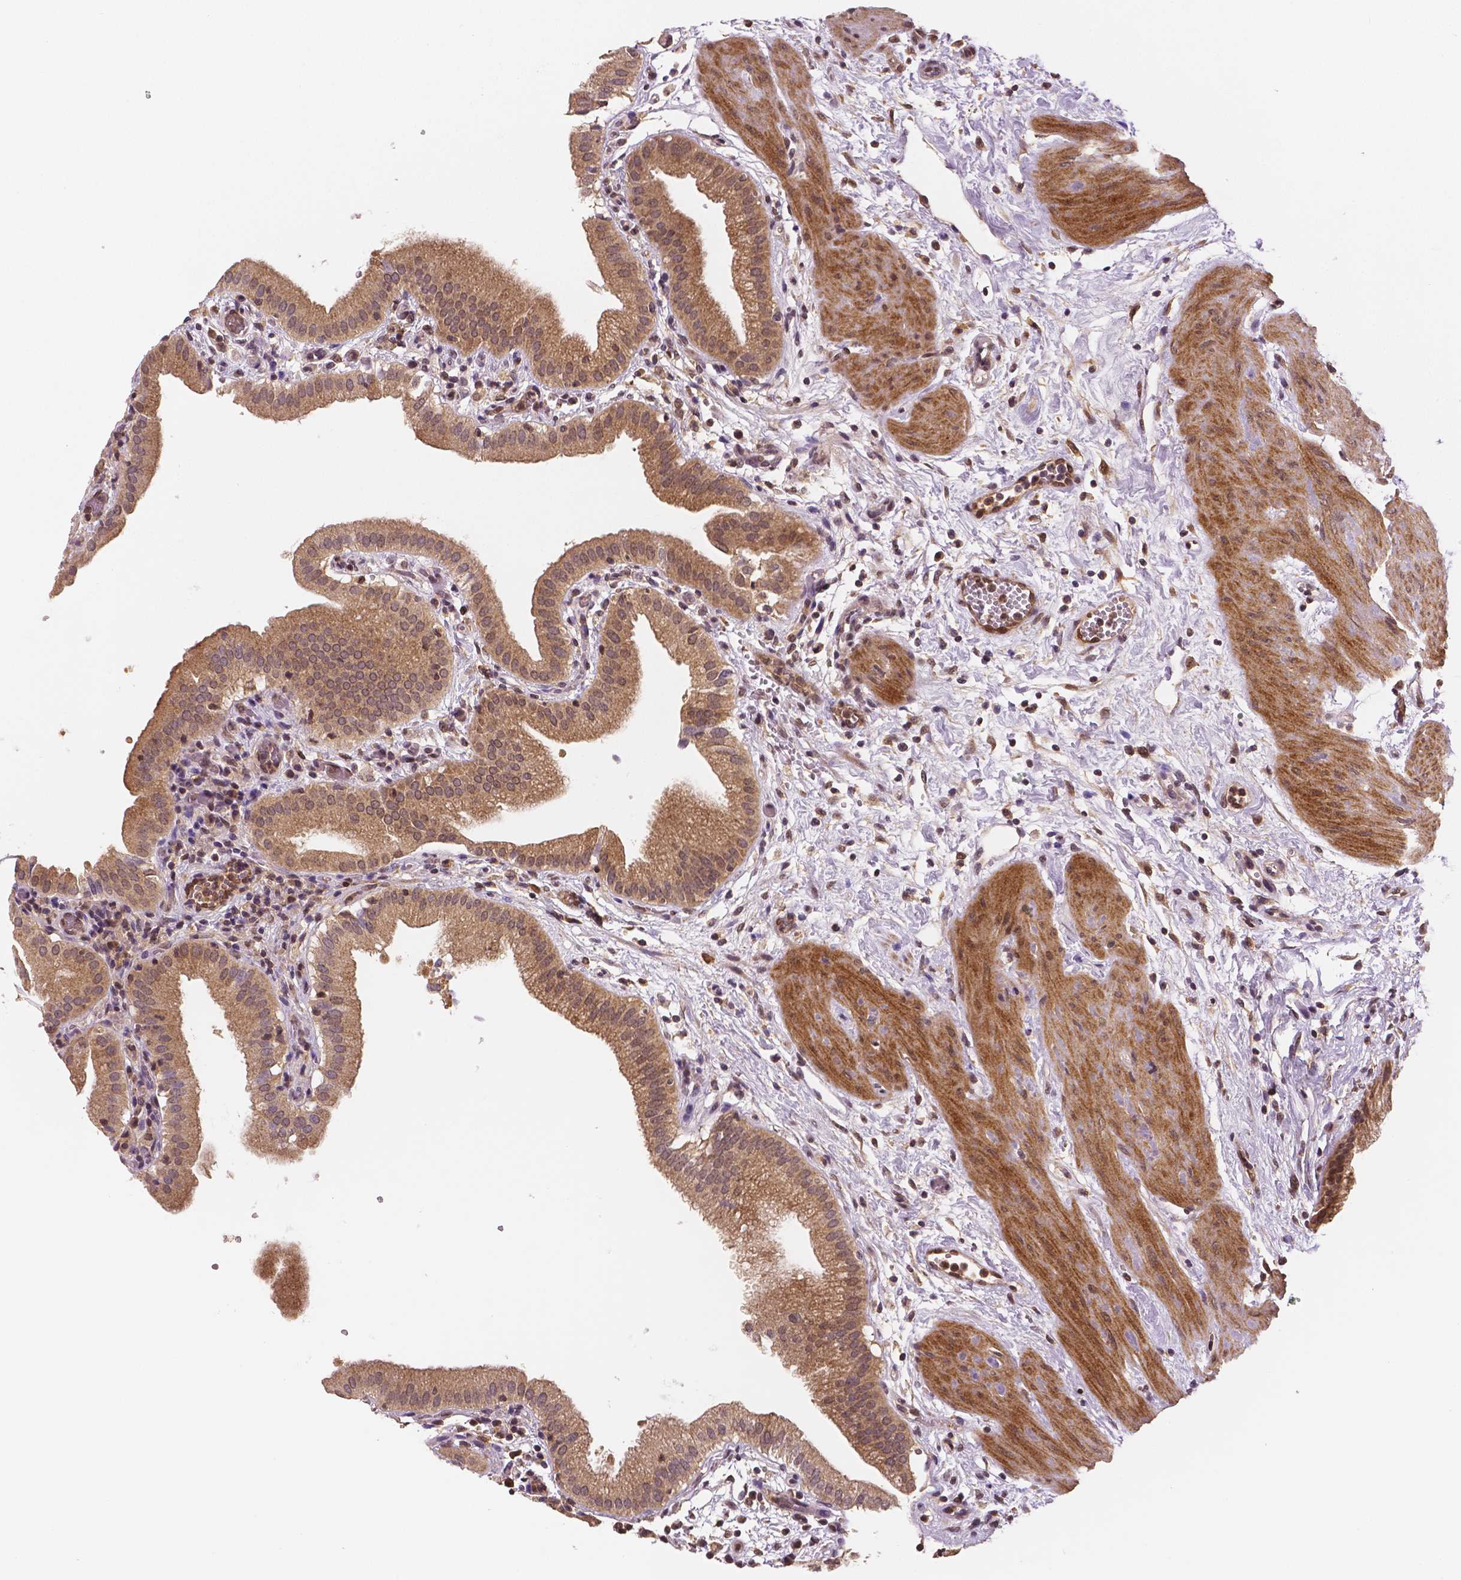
{"staining": {"intensity": "moderate", "quantity": ">75%", "location": "cytoplasmic/membranous"}, "tissue": "gallbladder", "cell_type": "Glandular cells", "image_type": "normal", "snomed": [{"axis": "morphology", "description": "Normal tissue, NOS"}, {"axis": "topography", "description": "Gallbladder"}], "caption": "An image of gallbladder stained for a protein demonstrates moderate cytoplasmic/membranous brown staining in glandular cells. (IHC, brightfield microscopy, high magnification).", "gene": "STAT3", "patient": {"sex": "female", "age": 65}}